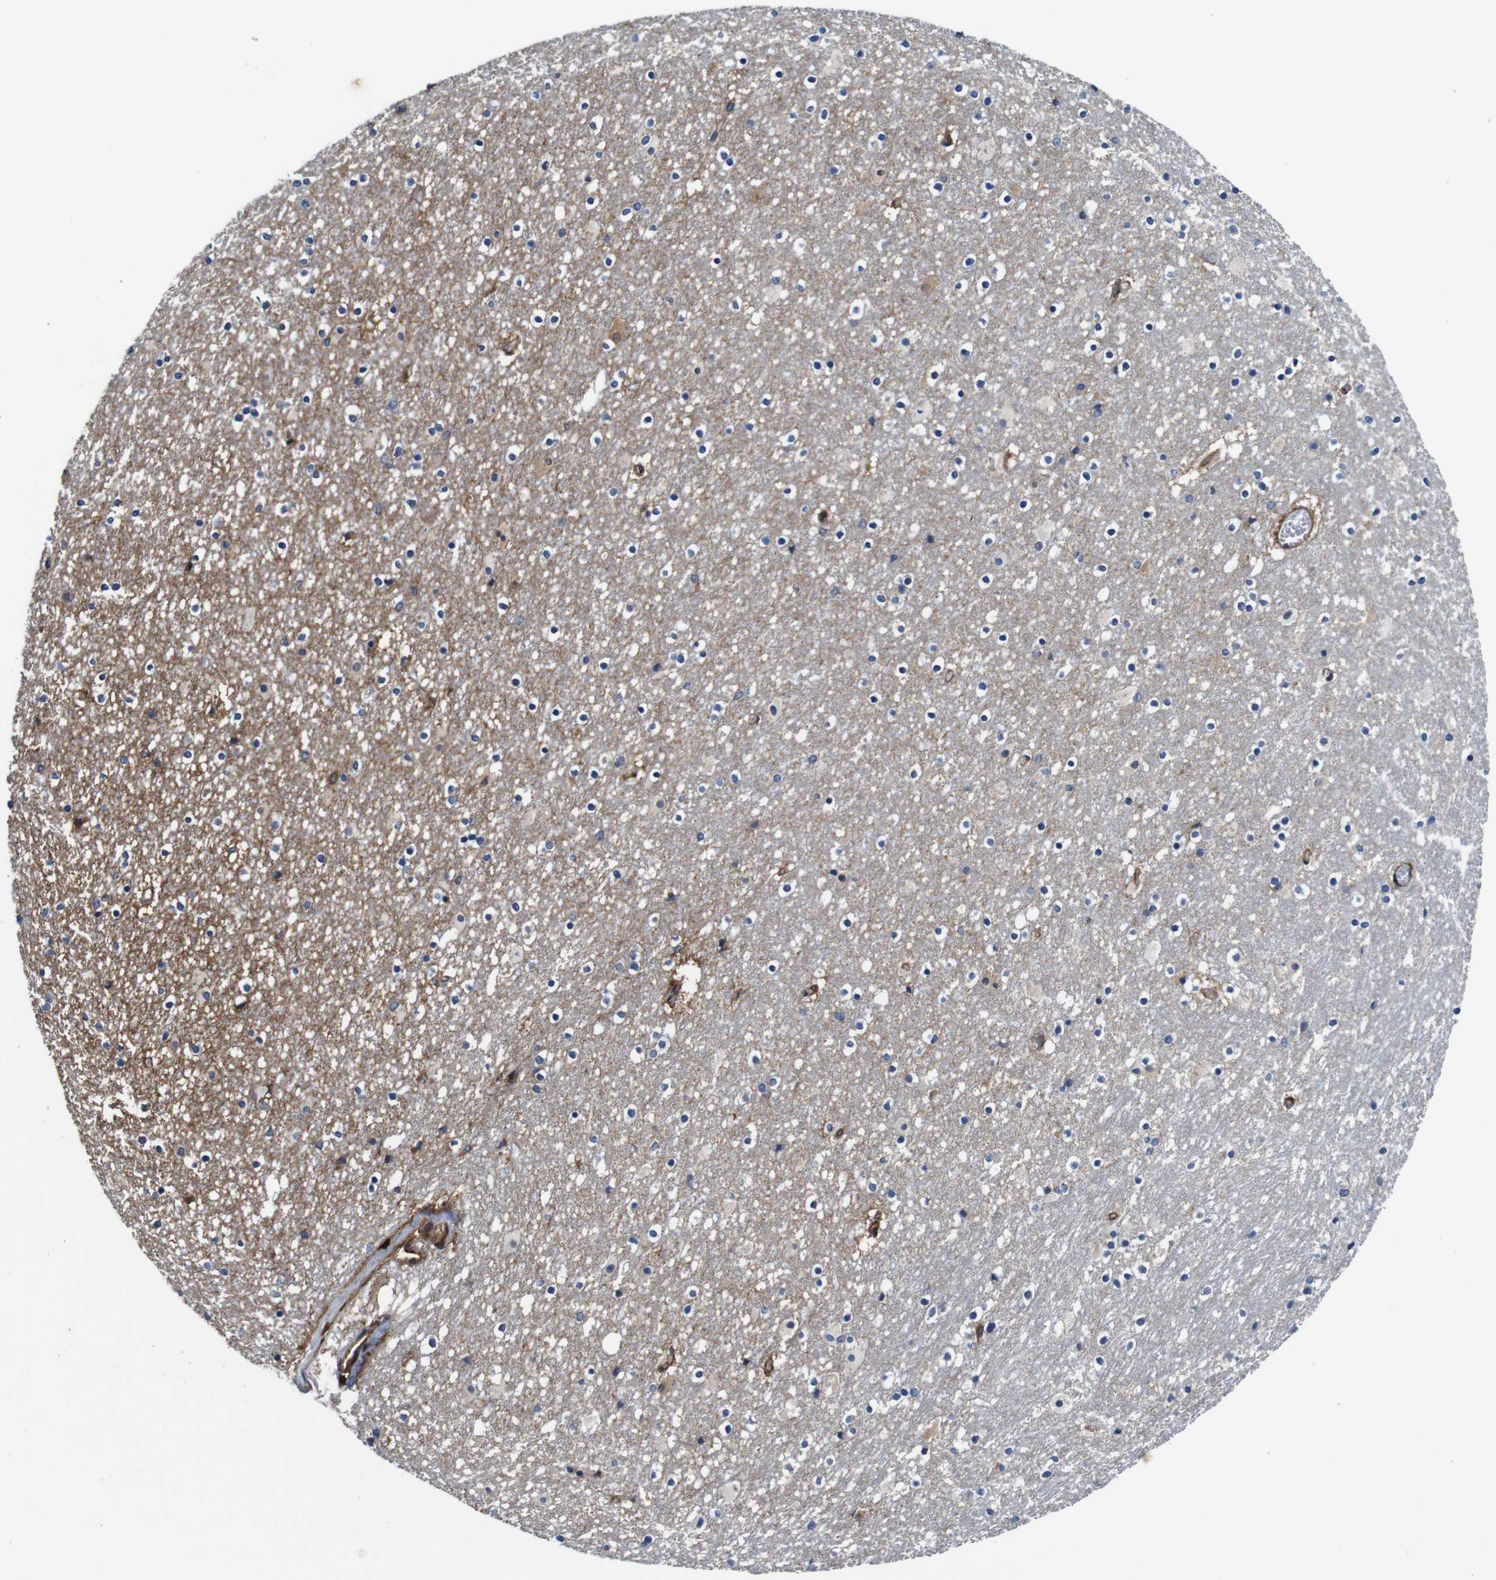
{"staining": {"intensity": "moderate", "quantity": "<25%", "location": "cytoplasmic/membranous"}, "tissue": "caudate", "cell_type": "Glial cells", "image_type": "normal", "snomed": [{"axis": "morphology", "description": "Normal tissue, NOS"}, {"axis": "topography", "description": "Lateral ventricle wall"}], "caption": "IHC (DAB) staining of normal human caudate displays moderate cytoplasmic/membranous protein expression in approximately <25% of glial cells. The staining was performed using DAB (3,3'-diaminobenzidine) to visualize the protein expression in brown, while the nuclei were stained in blue with hematoxylin (Magnification: 20x).", "gene": "ANXA1", "patient": {"sex": "male", "age": 45}}